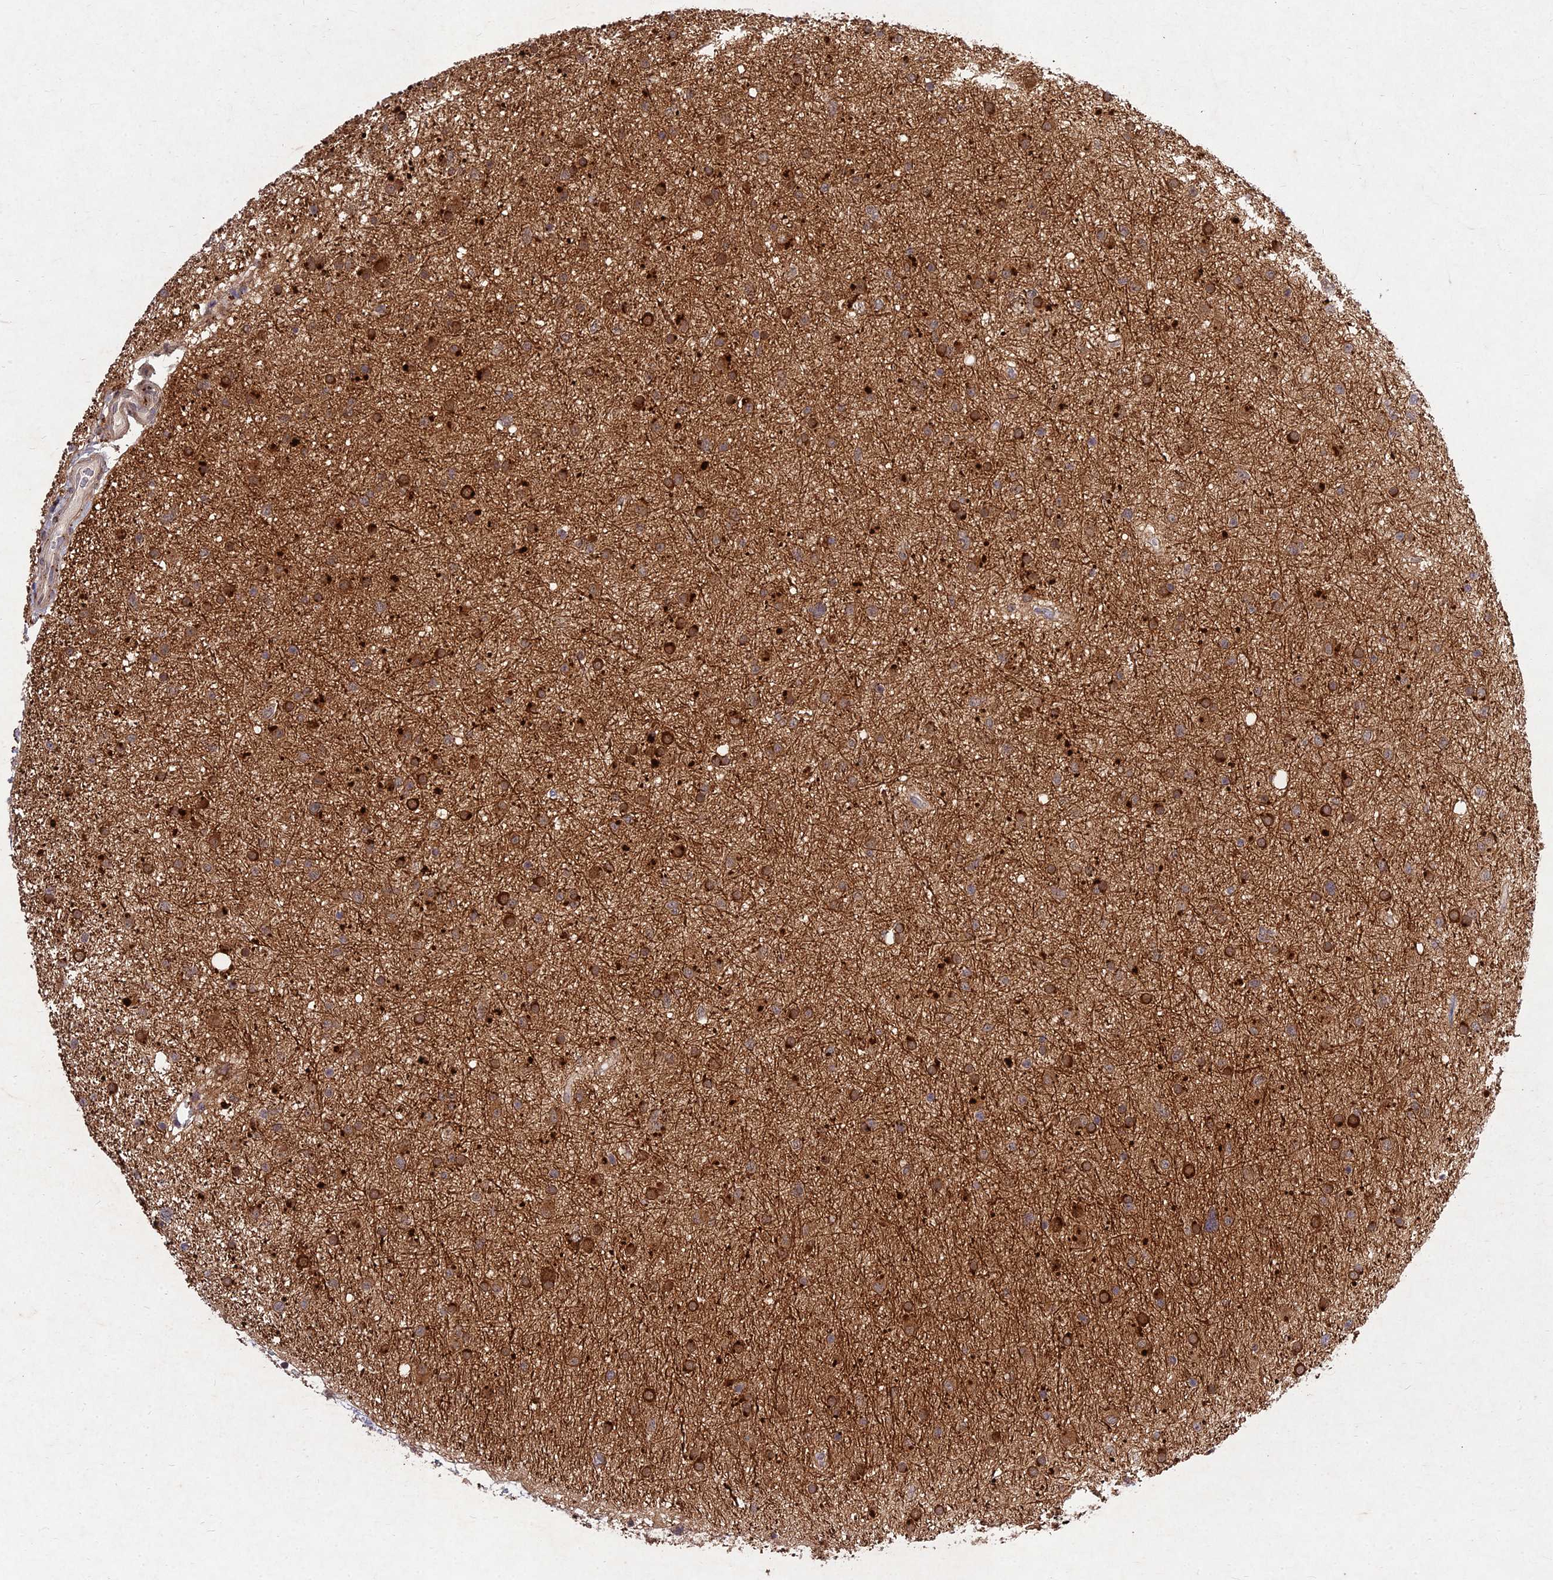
{"staining": {"intensity": "strong", "quantity": "25%-75%", "location": "cytoplasmic/membranous"}, "tissue": "glioma", "cell_type": "Tumor cells", "image_type": "cancer", "snomed": [{"axis": "morphology", "description": "Glioma, malignant, Low grade"}, {"axis": "topography", "description": "Cerebral cortex"}], "caption": "Glioma tissue shows strong cytoplasmic/membranous staining in approximately 25%-75% of tumor cells (IHC, brightfield microscopy, high magnification).", "gene": "MKKS", "patient": {"sex": "female", "age": 39}}